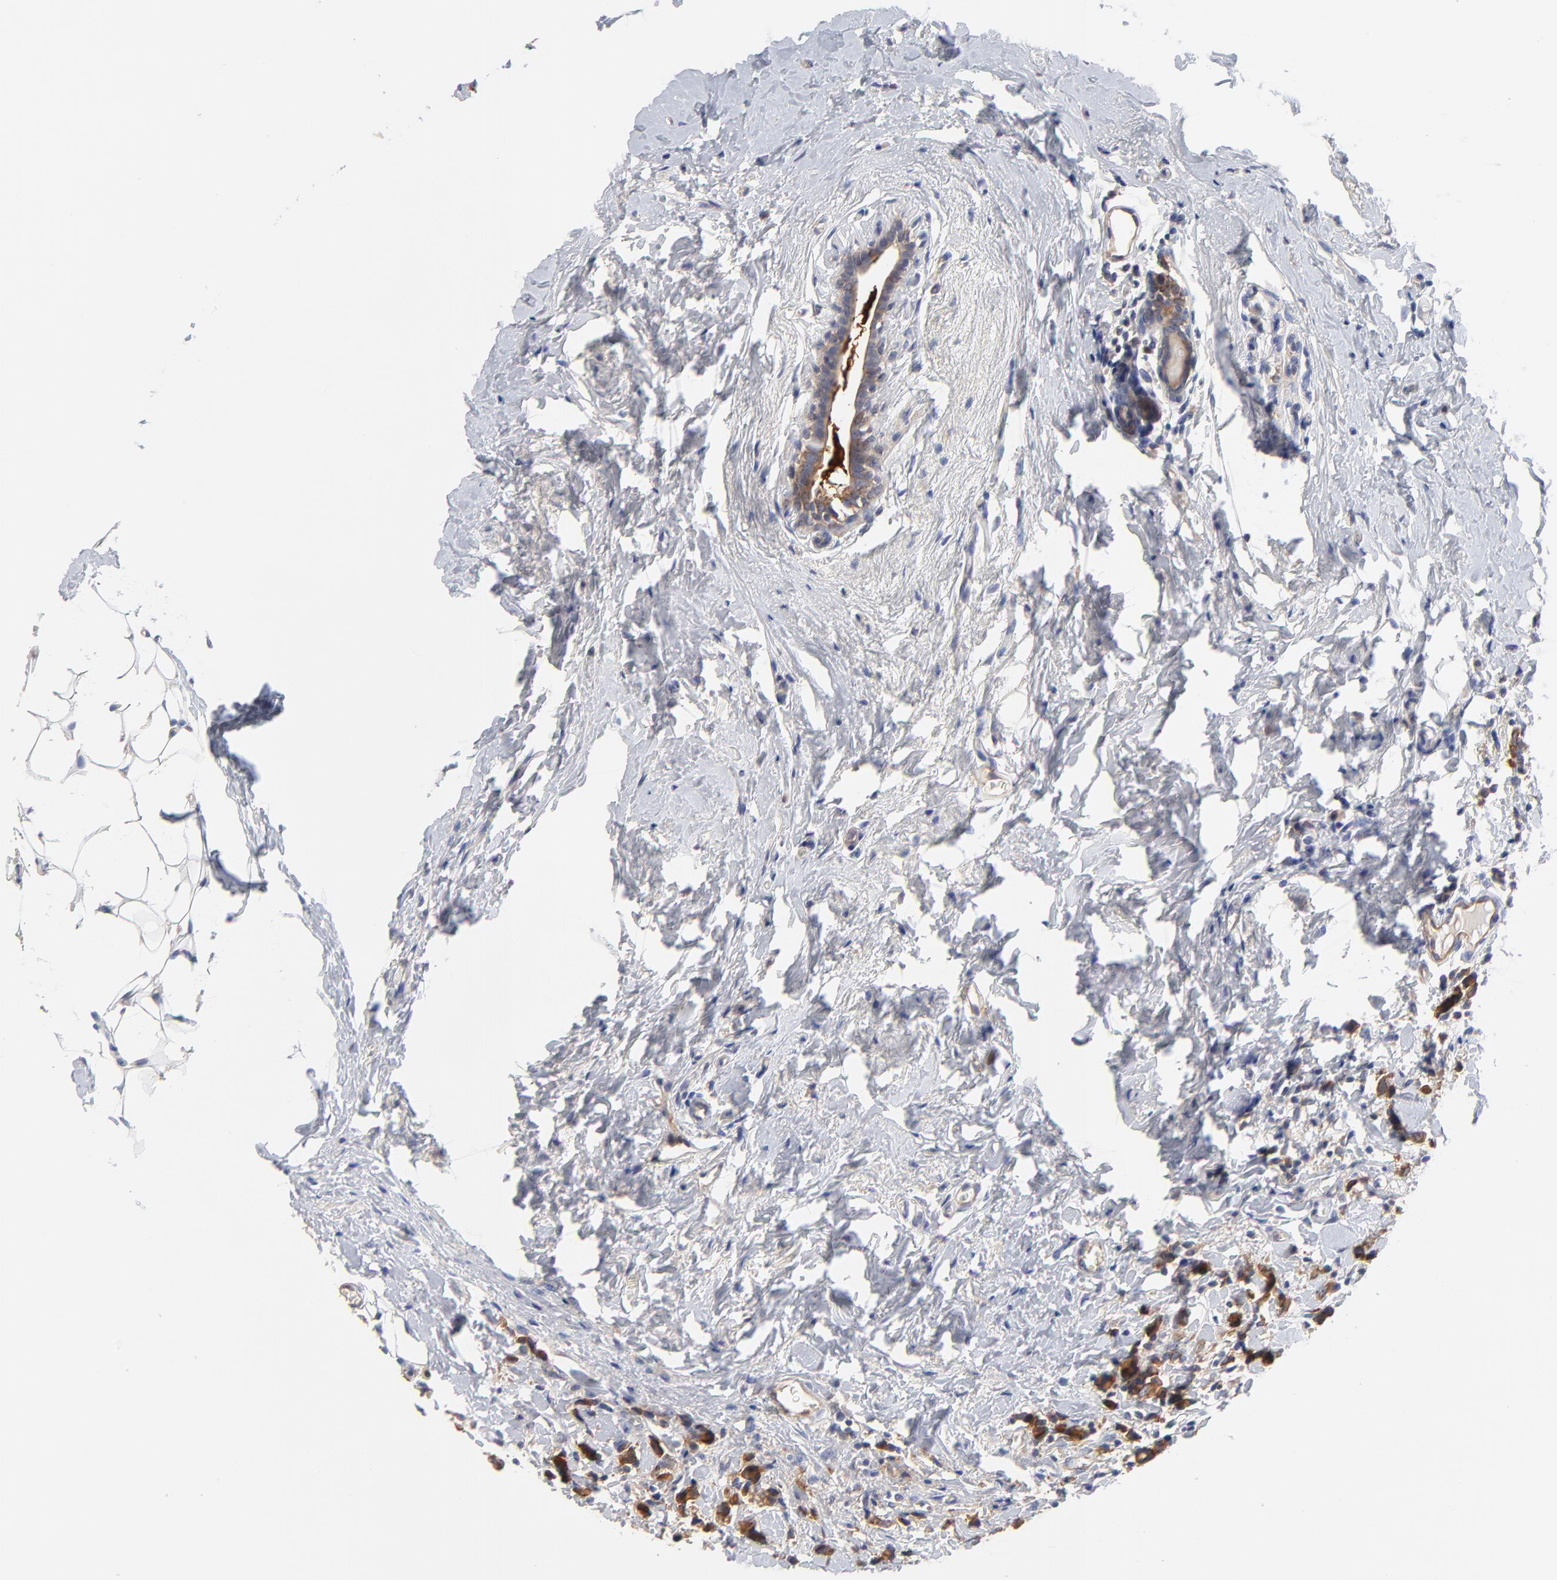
{"staining": {"intensity": "strong", "quantity": ">75%", "location": "cytoplasmic/membranous"}, "tissue": "breast cancer", "cell_type": "Tumor cells", "image_type": "cancer", "snomed": [{"axis": "morphology", "description": "Lobular carcinoma"}, {"axis": "topography", "description": "Breast"}], "caption": "The photomicrograph exhibits staining of lobular carcinoma (breast), revealing strong cytoplasmic/membranous protein expression (brown color) within tumor cells.", "gene": "FBXL2", "patient": {"sex": "female", "age": 57}}